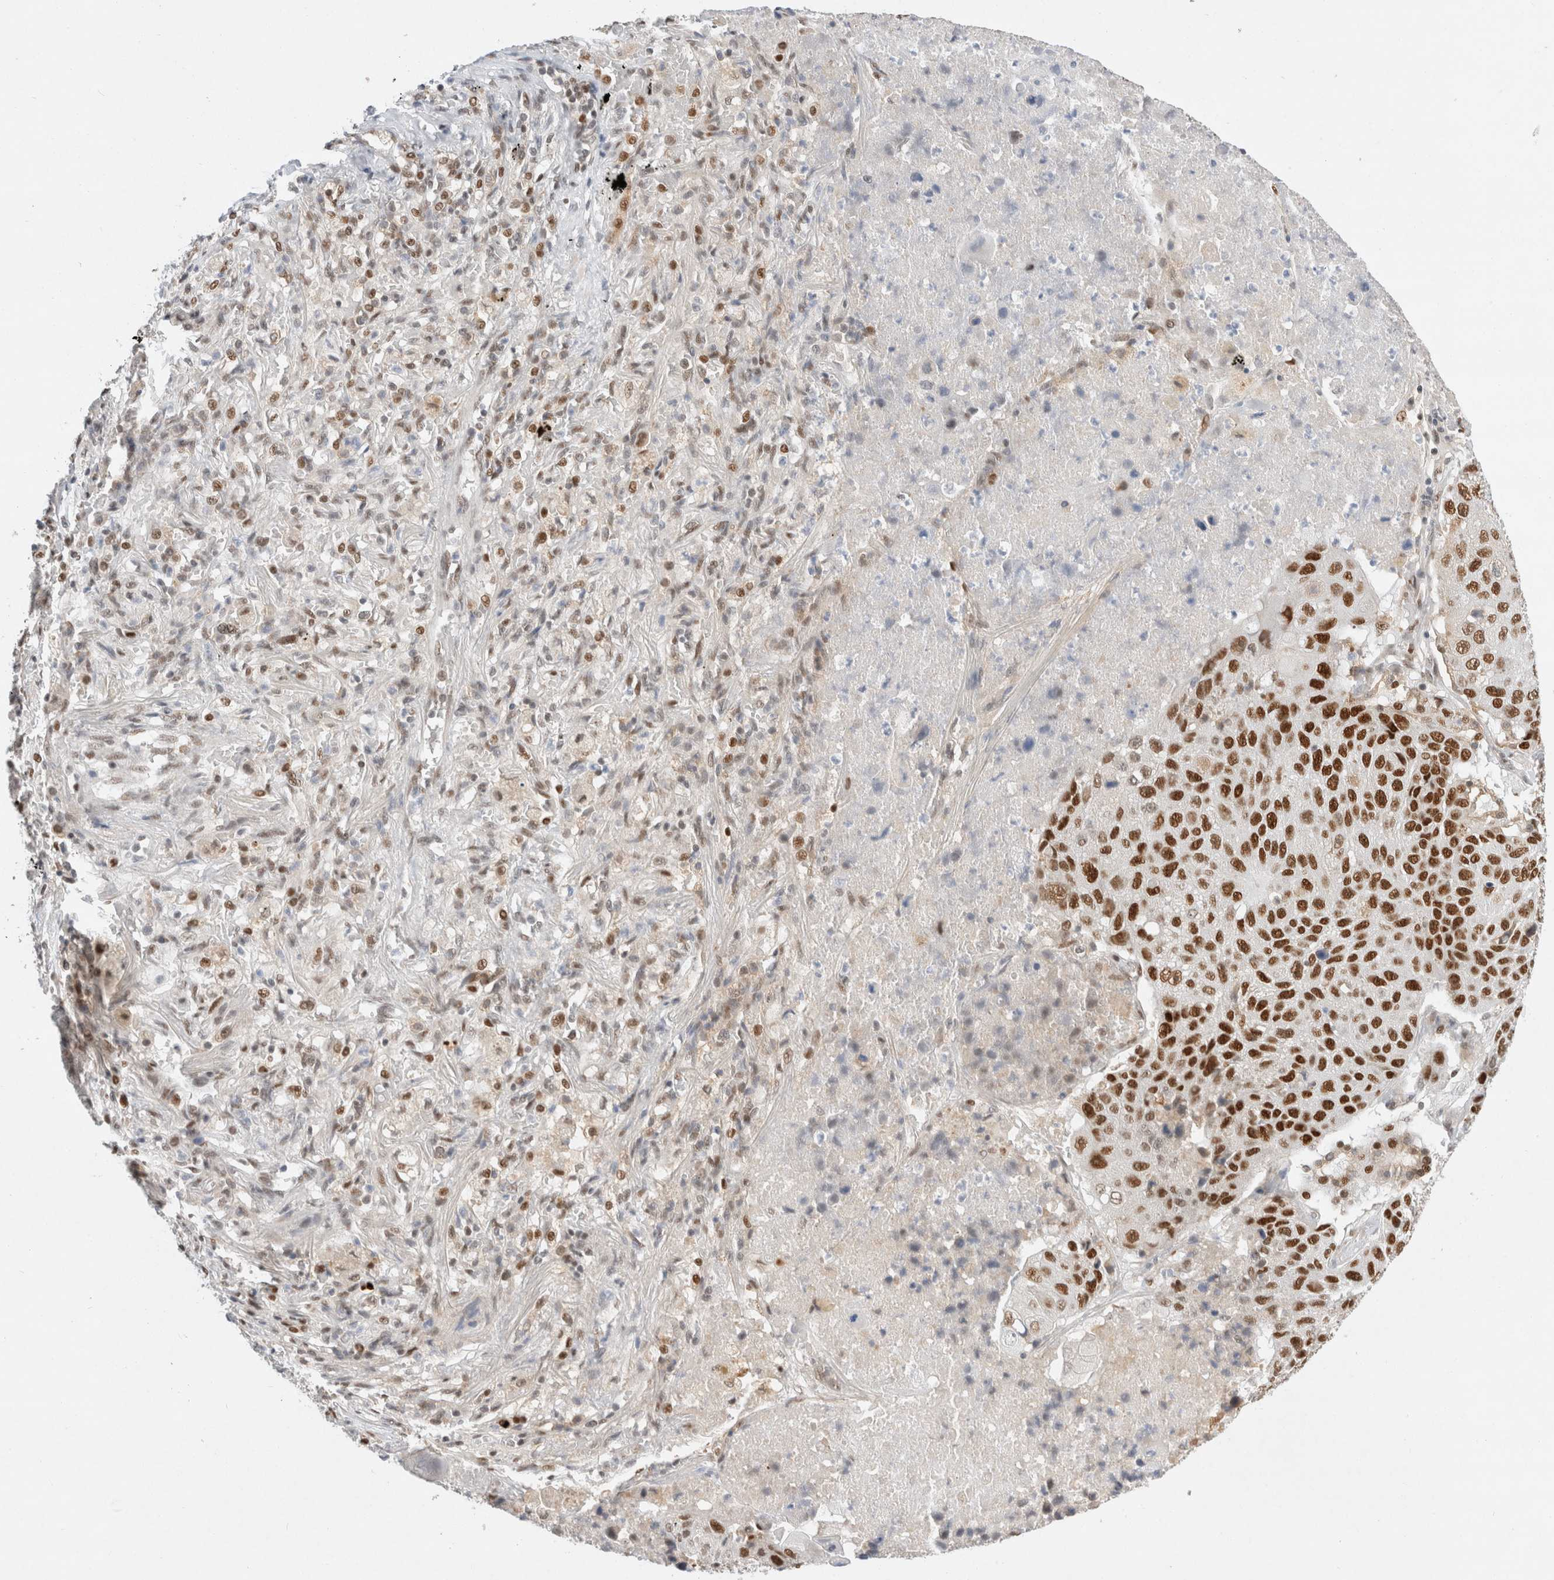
{"staining": {"intensity": "strong", "quantity": ">75%", "location": "nuclear"}, "tissue": "lung cancer", "cell_type": "Tumor cells", "image_type": "cancer", "snomed": [{"axis": "morphology", "description": "Squamous cell carcinoma, NOS"}, {"axis": "topography", "description": "Lung"}], "caption": "This photomicrograph exhibits immunohistochemistry staining of human lung cancer, with high strong nuclear staining in approximately >75% of tumor cells.", "gene": "GTF2I", "patient": {"sex": "male", "age": 61}}